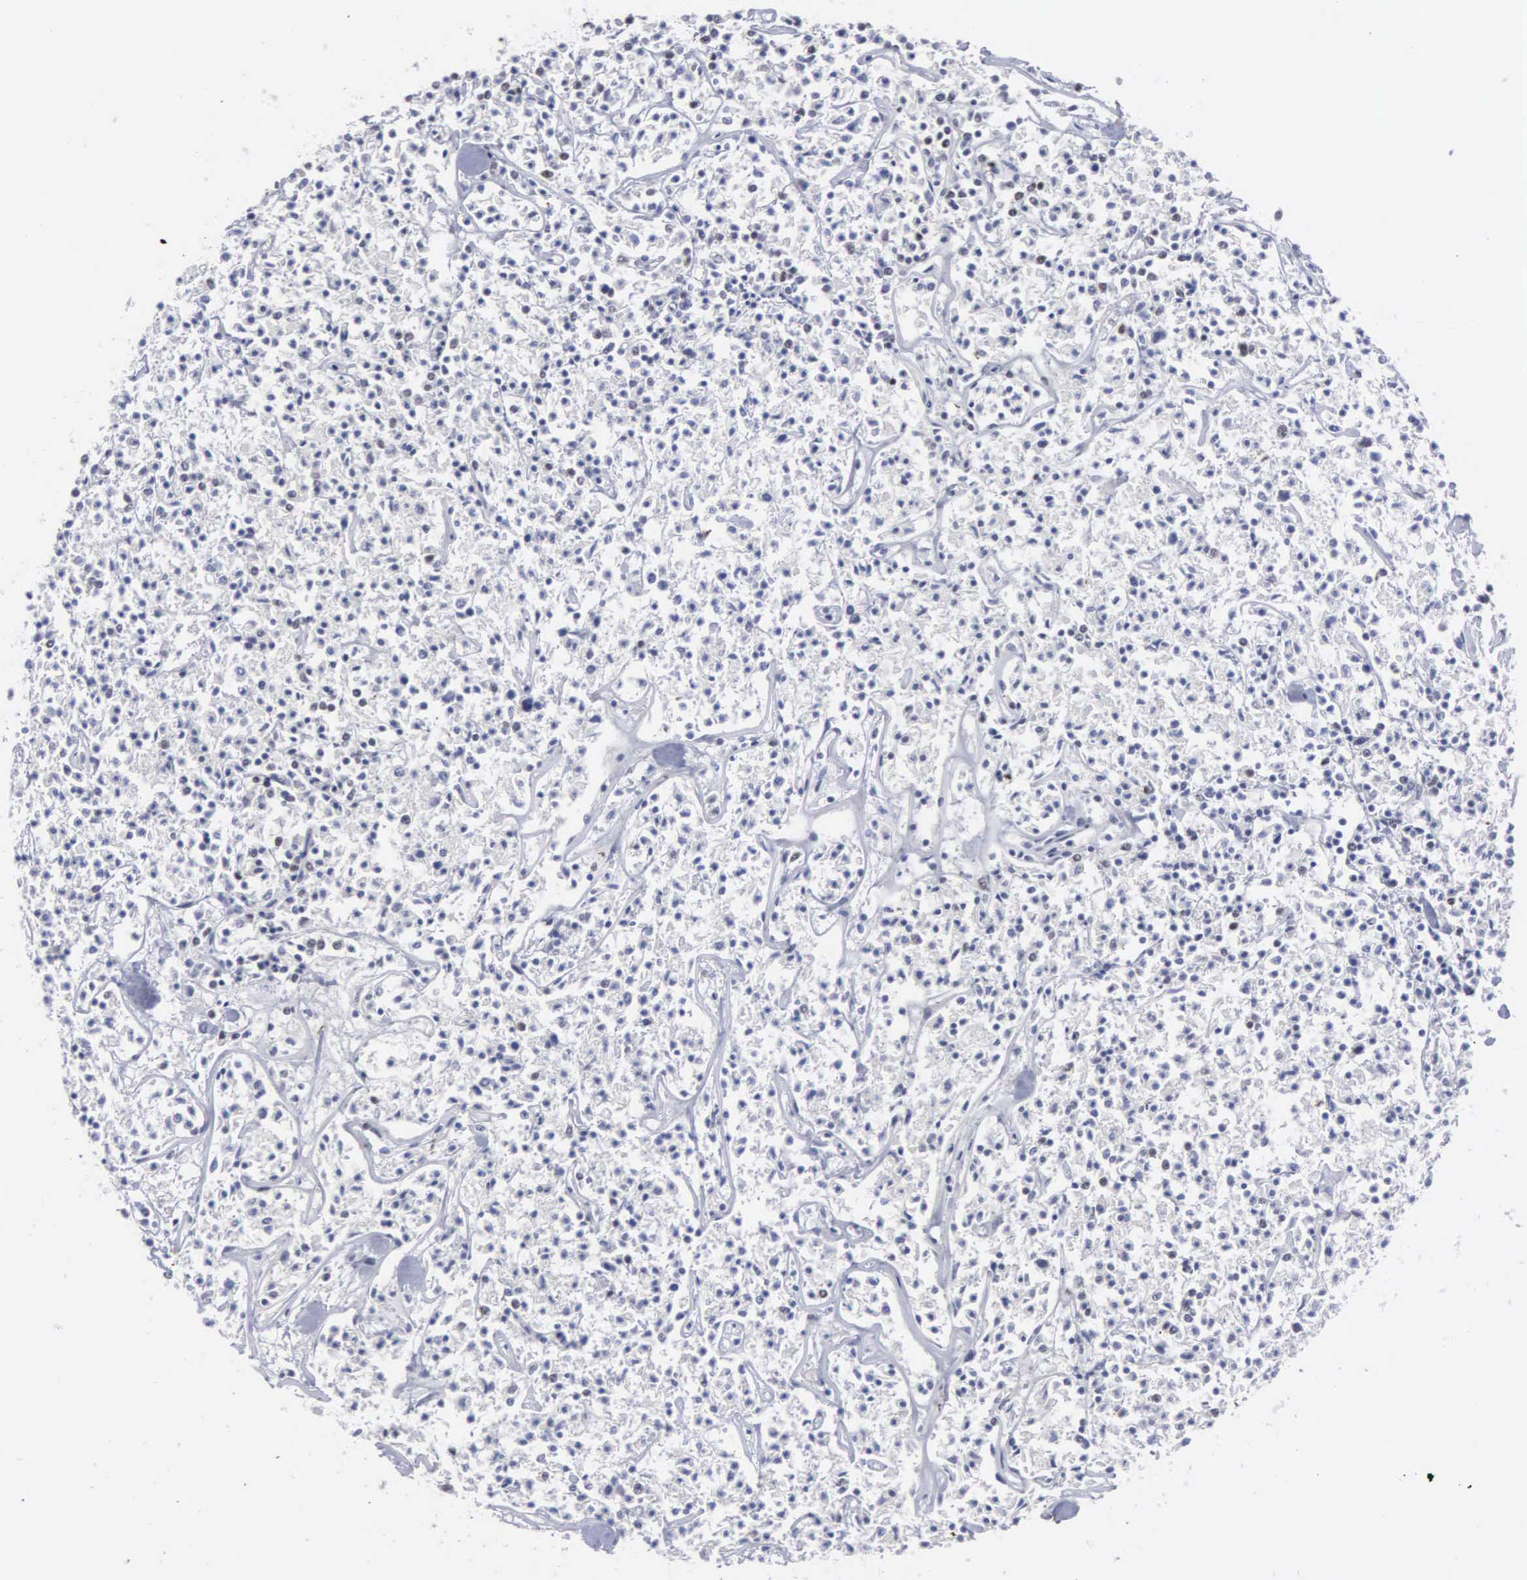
{"staining": {"intensity": "negative", "quantity": "none", "location": "none"}, "tissue": "lymphoma", "cell_type": "Tumor cells", "image_type": "cancer", "snomed": [{"axis": "morphology", "description": "Malignant lymphoma, non-Hodgkin's type, Low grade"}, {"axis": "topography", "description": "Small intestine"}], "caption": "Tumor cells are negative for brown protein staining in malignant lymphoma, non-Hodgkin's type (low-grade).", "gene": "KIAA0586", "patient": {"sex": "female", "age": 59}}